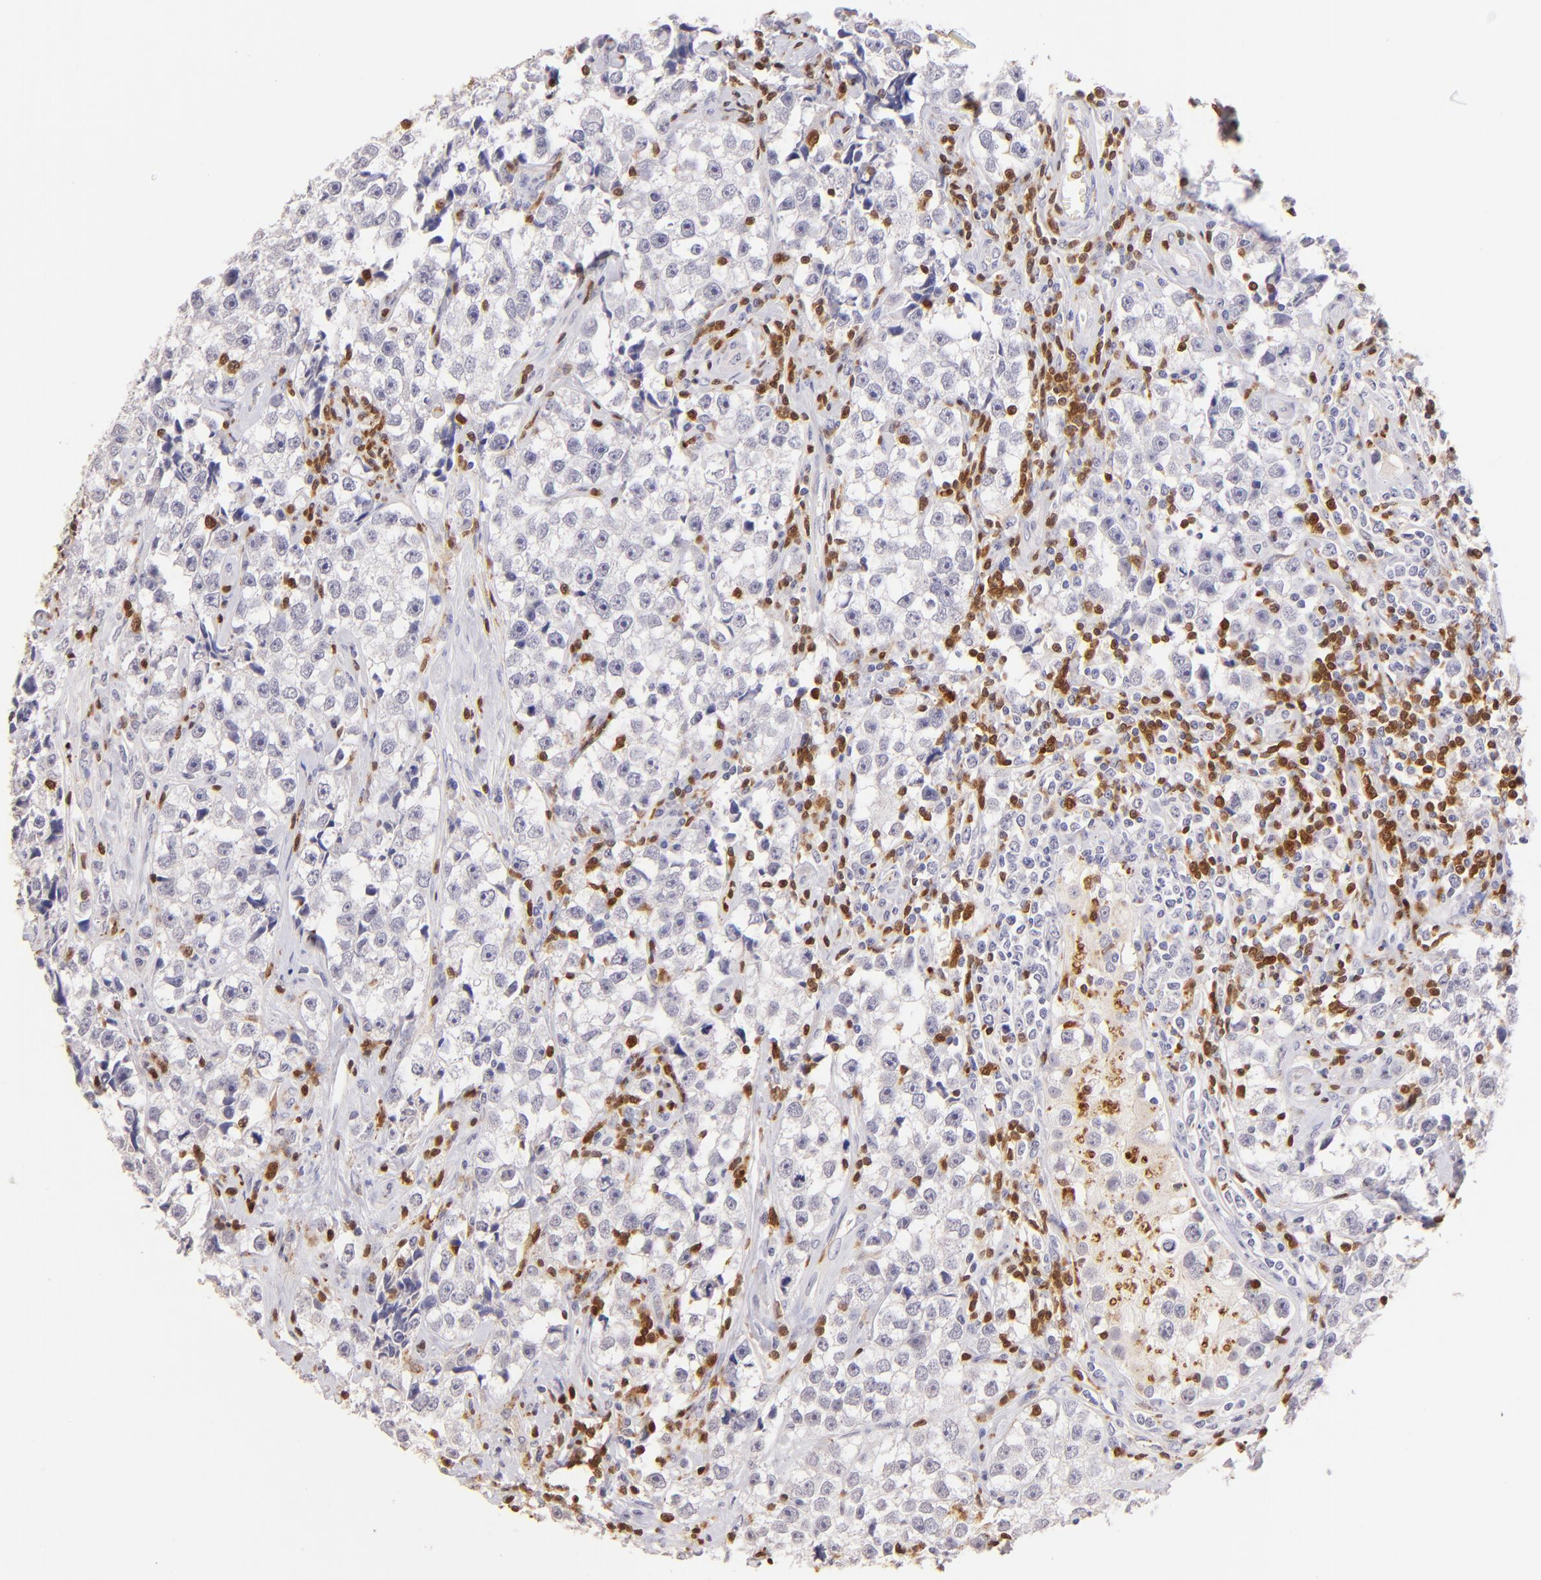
{"staining": {"intensity": "negative", "quantity": "none", "location": "none"}, "tissue": "testis cancer", "cell_type": "Tumor cells", "image_type": "cancer", "snomed": [{"axis": "morphology", "description": "Seminoma, NOS"}, {"axis": "topography", "description": "Testis"}], "caption": "This is an immunohistochemistry (IHC) histopathology image of testis cancer (seminoma). There is no expression in tumor cells.", "gene": "ZAP70", "patient": {"sex": "male", "age": 32}}